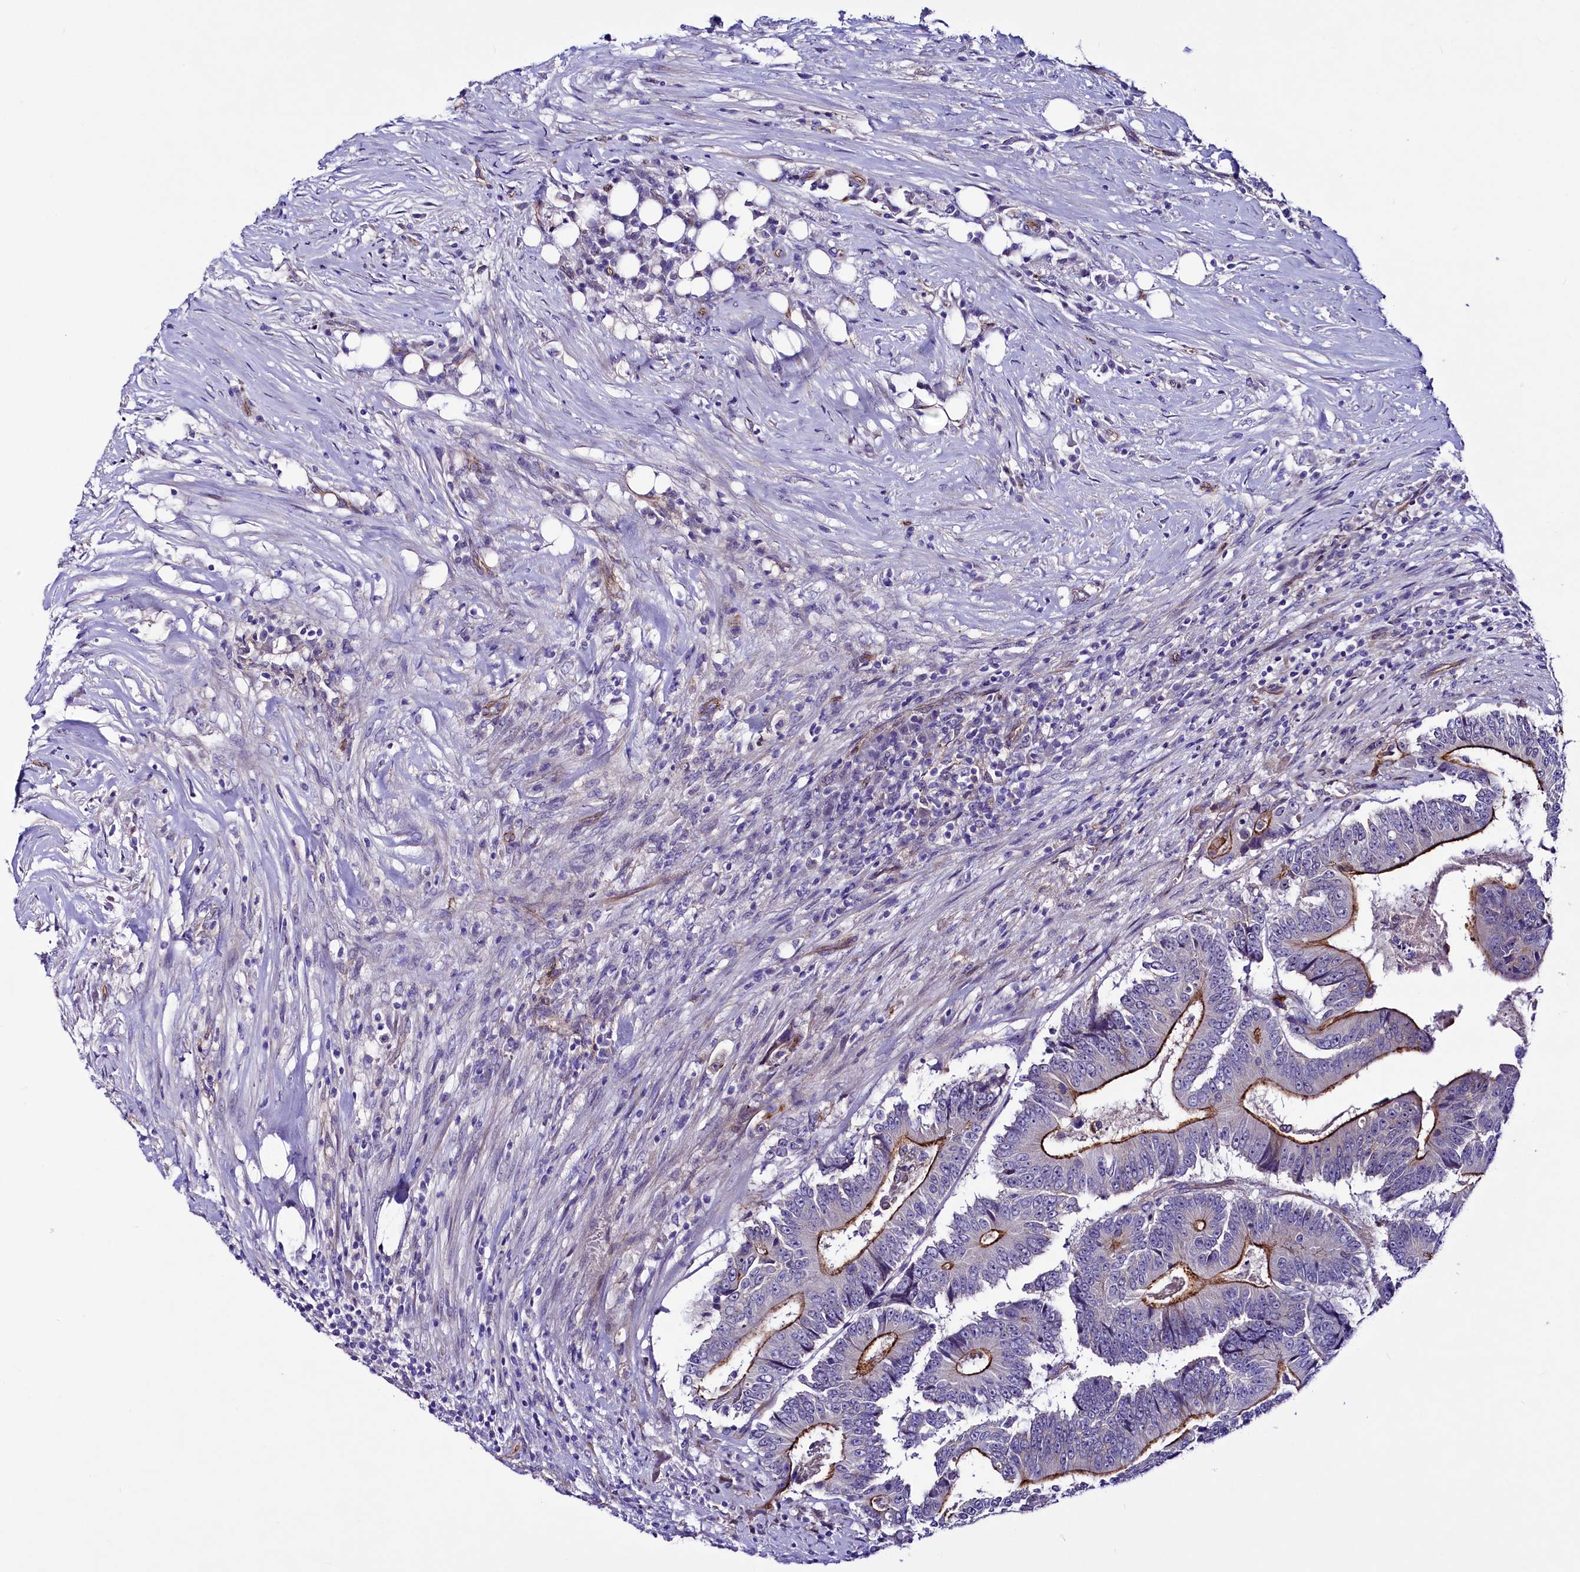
{"staining": {"intensity": "strong", "quantity": ">75%", "location": "cytoplasmic/membranous"}, "tissue": "colorectal cancer", "cell_type": "Tumor cells", "image_type": "cancer", "snomed": [{"axis": "morphology", "description": "Adenocarcinoma, NOS"}, {"axis": "topography", "description": "Colon"}], "caption": "About >75% of tumor cells in colorectal cancer display strong cytoplasmic/membranous protein positivity as visualized by brown immunohistochemical staining.", "gene": "SLF1", "patient": {"sex": "male", "age": 83}}